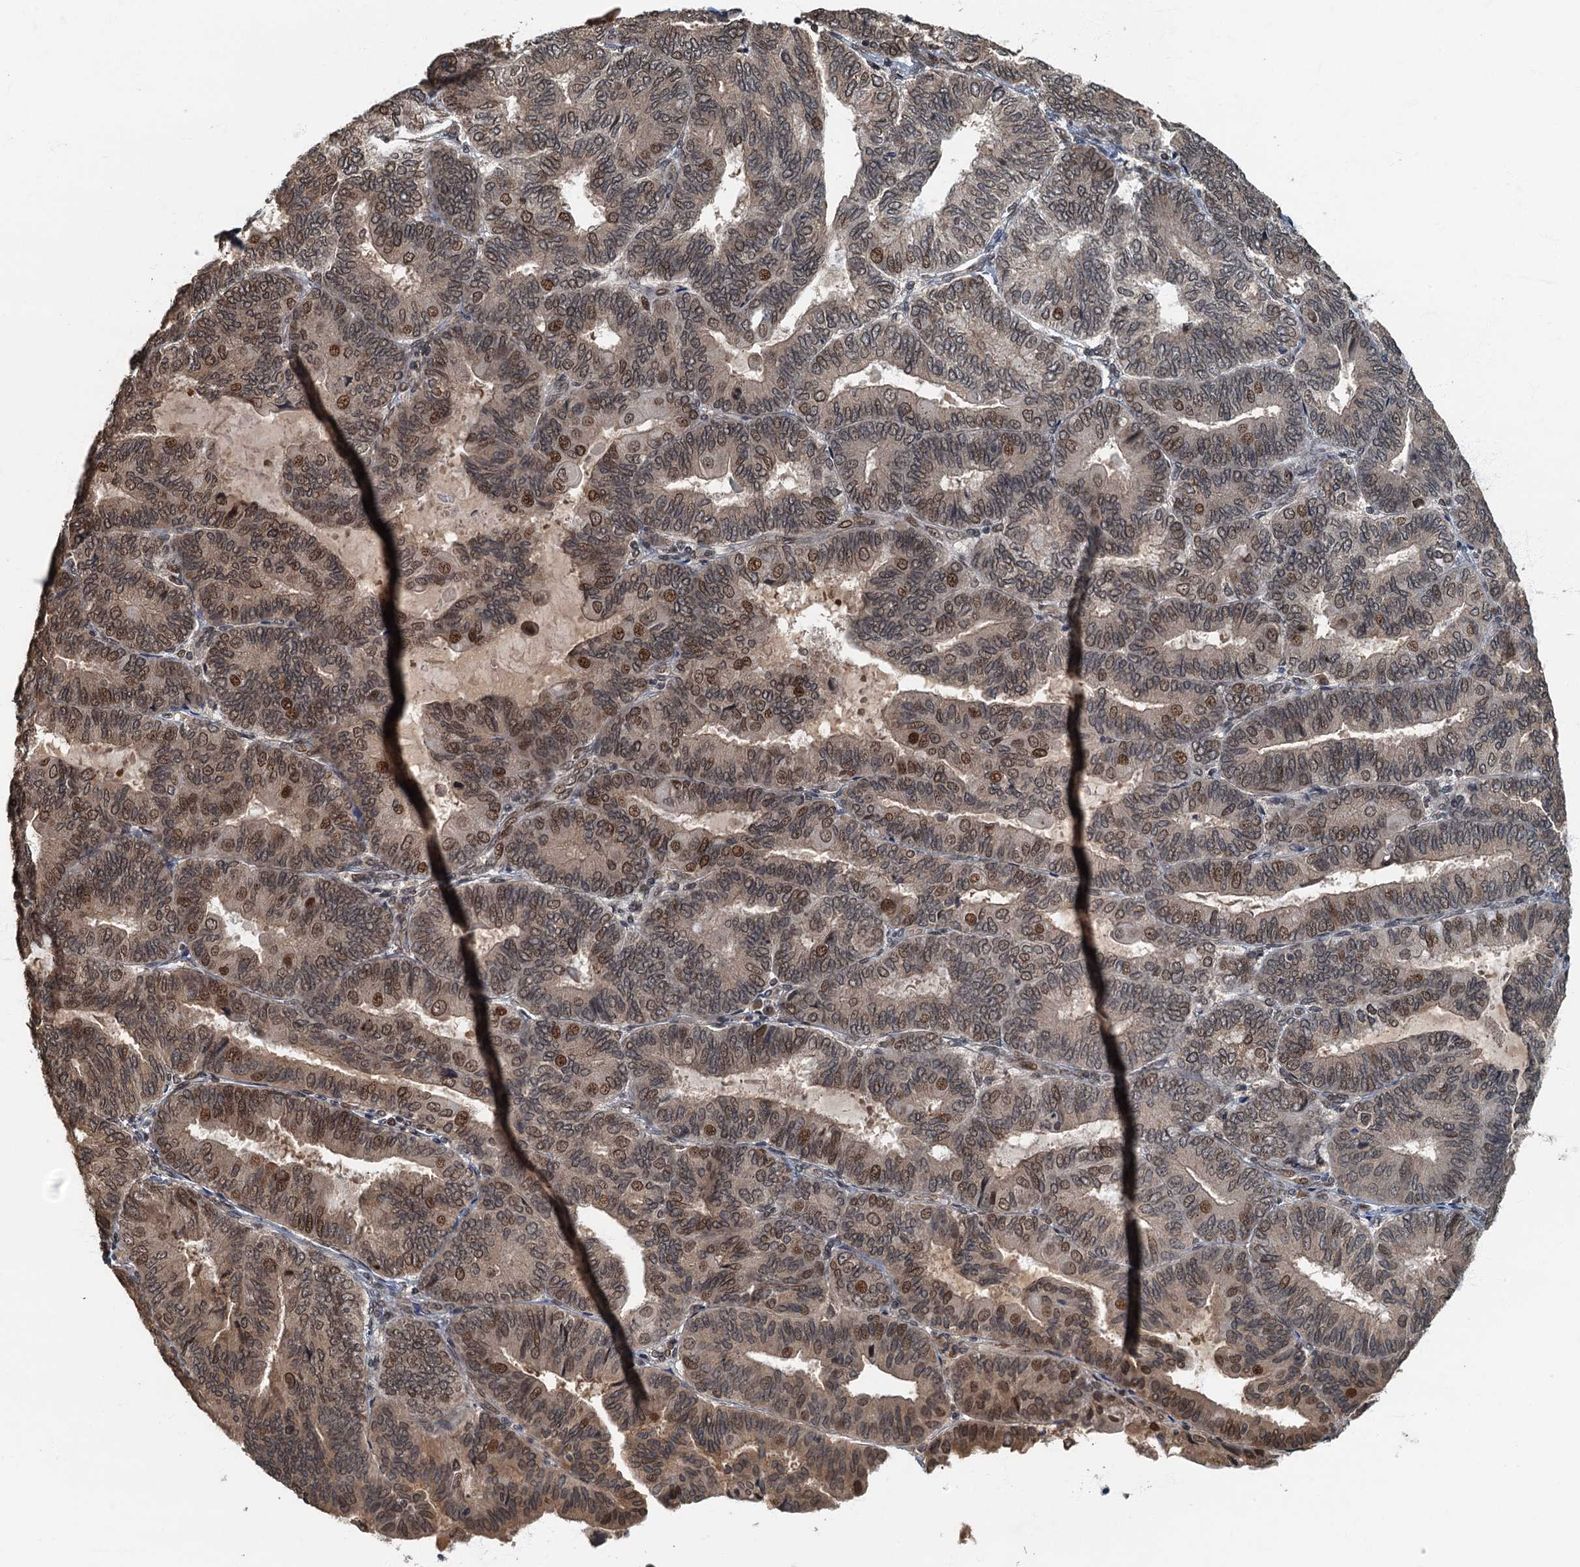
{"staining": {"intensity": "moderate", "quantity": ">75%", "location": "nuclear"}, "tissue": "endometrial cancer", "cell_type": "Tumor cells", "image_type": "cancer", "snomed": [{"axis": "morphology", "description": "Adenocarcinoma, NOS"}, {"axis": "topography", "description": "Endometrium"}], "caption": "Endometrial cancer was stained to show a protein in brown. There is medium levels of moderate nuclear expression in about >75% of tumor cells. The staining was performed using DAB (3,3'-diaminobenzidine), with brown indicating positive protein expression. Nuclei are stained blue with hematoxylin.", "gene": "CKAP2L", "patient": {"sex": "female", "age": 81}}